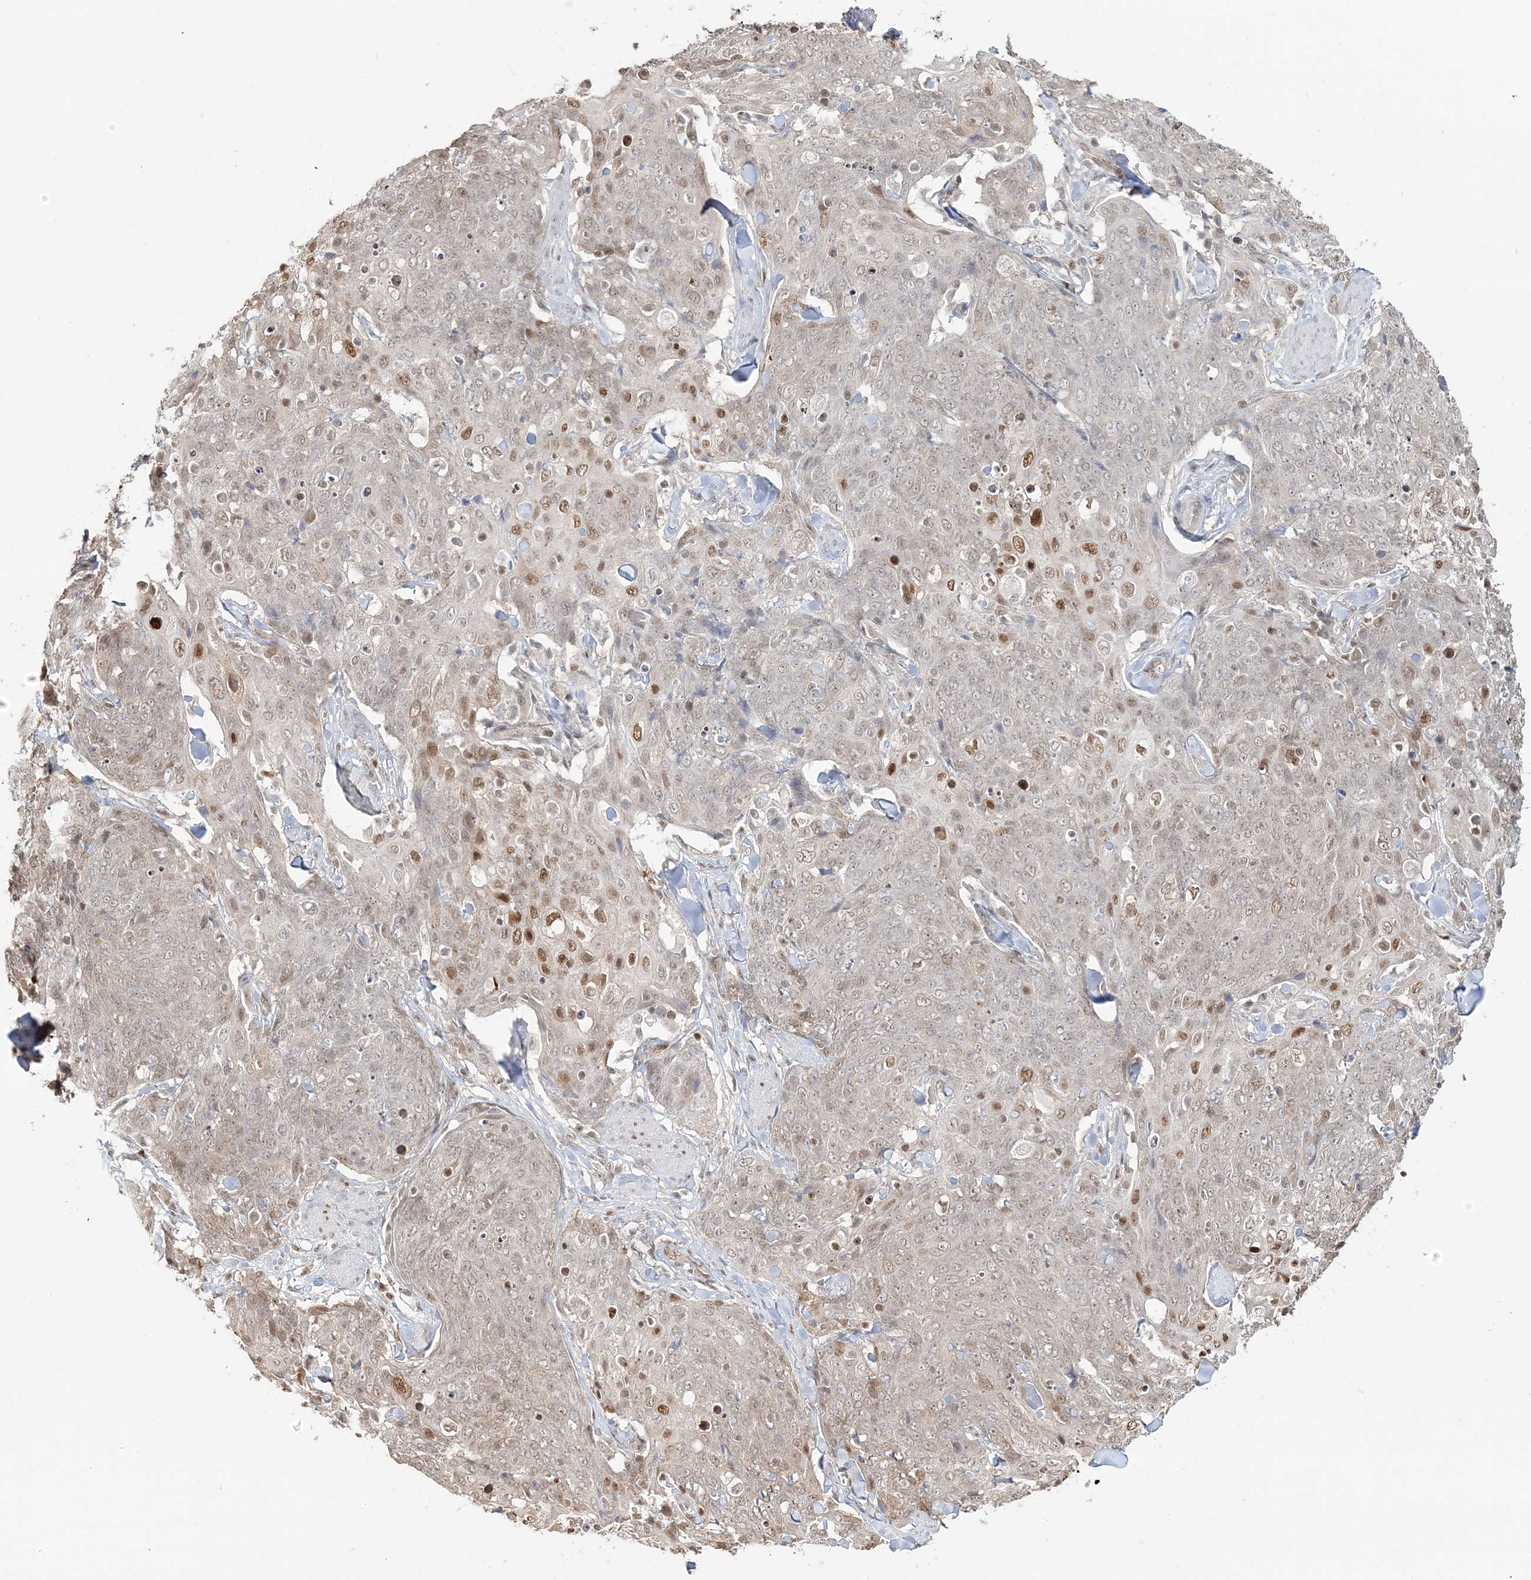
{"staining": {"intensity": "moderate", "quantity": "<25%", "location": "nuclear"}, "tissue": "skin cancer", "cell_type": "Tumor cells", "image_type": "cancer", "snomed": [{"axis": "morphology", "description": "Squamous cell carcinoma, NOS"}, {"axis": "topography", "description": "Skin"}, {"axis": "topography", "description": "Vulva"}], "caption": "Skin squamous cell carcinoma stained for a protein demonstrates moderate nuclear positivity in tumor cells.", "gene": "SUMO2", "patient": {"sex": "female", "age": 85}}